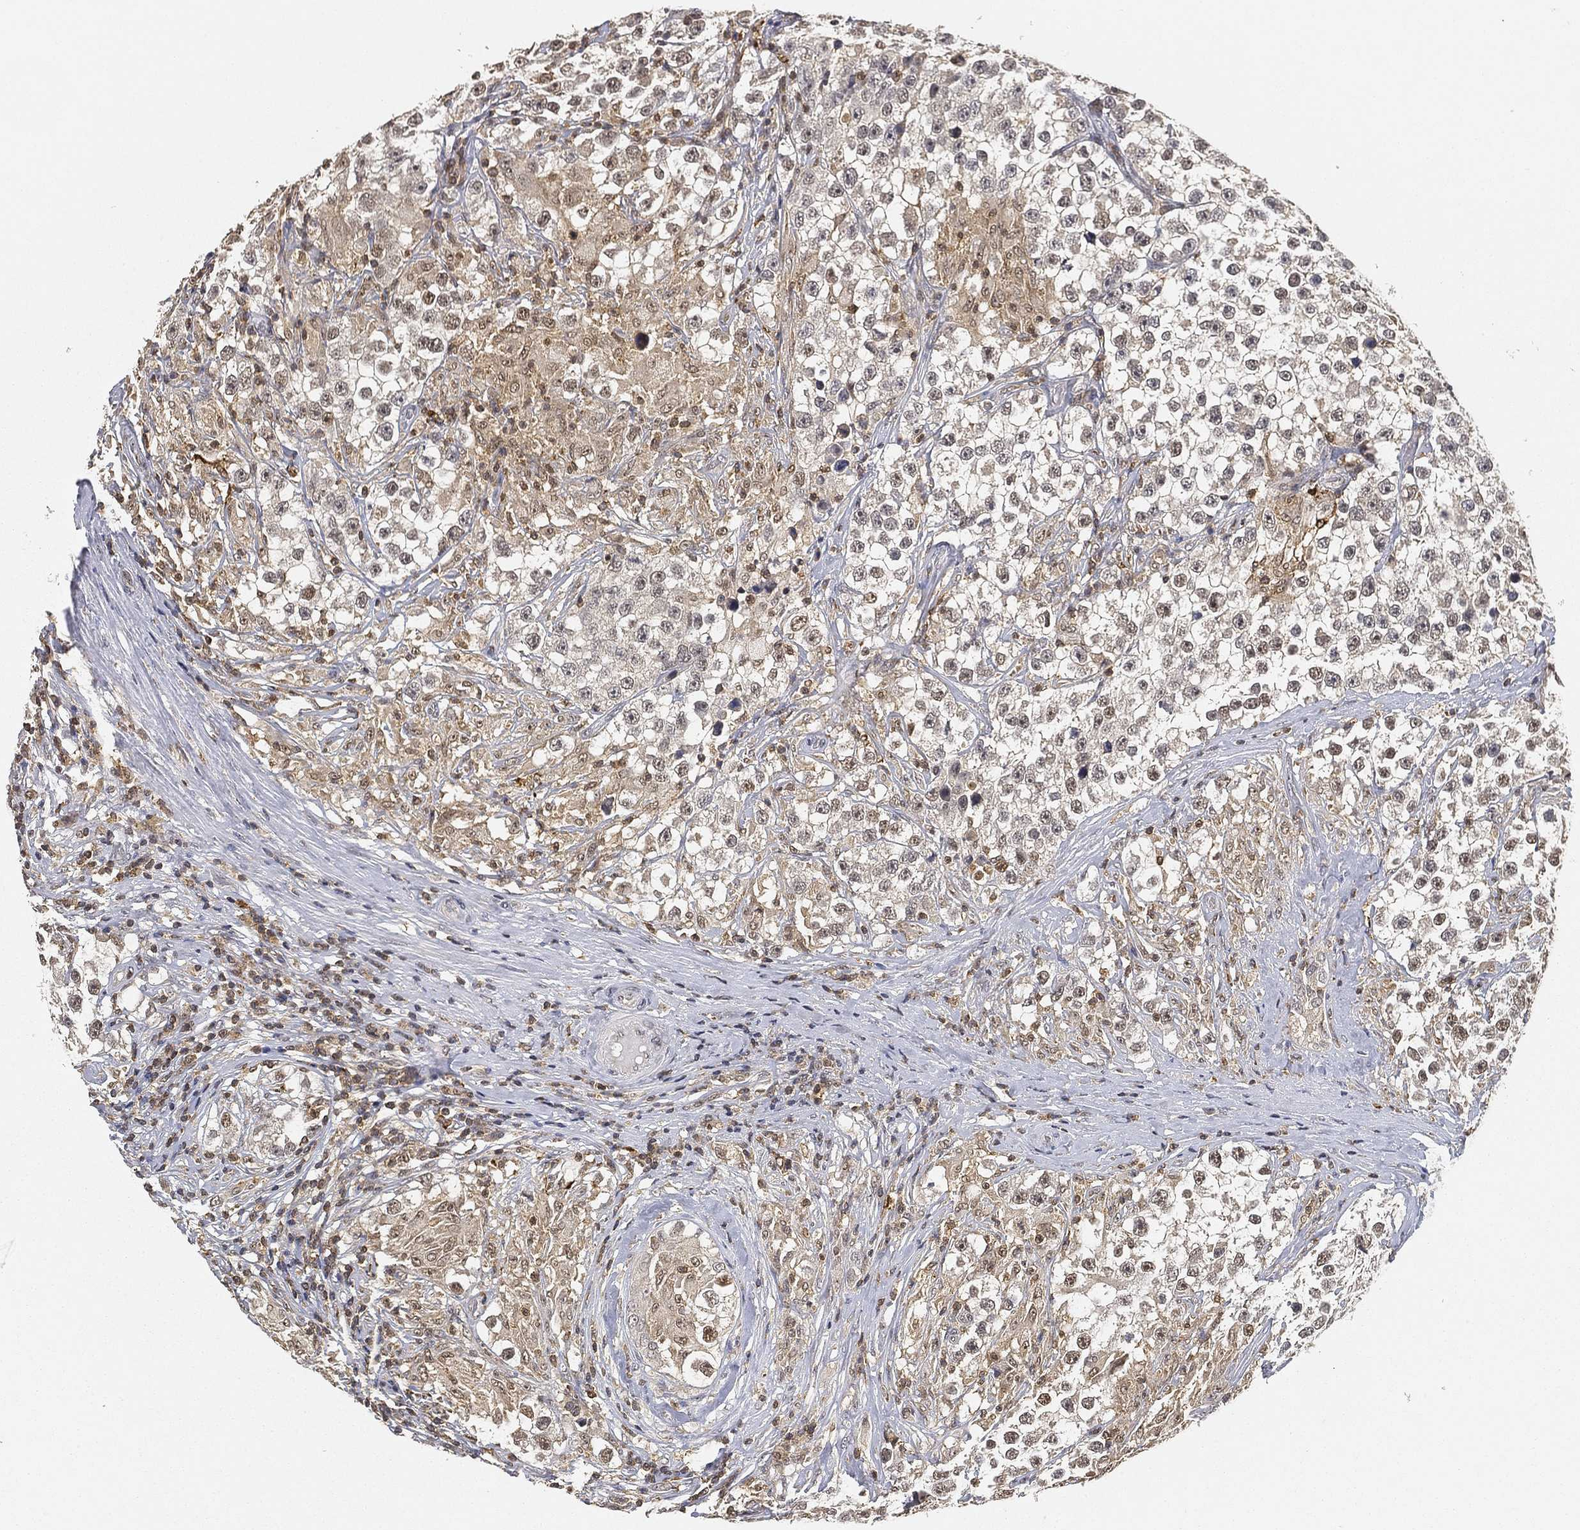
{"staining": {"intensity": "negative", "quantity": "none", "location": "none"}, "tissue": "testis cancer", "cell_type": "Tumor cells", "image_type": "cancer", "snomed": [{"axis": "morphology", "description": "Seminoma, NOS"}, {"axis": "topography", "description": "Testis"}], "caption": "An IHC photomicrograph of testis seminoma is shown. There is no staining in tumor cells of testis seminoma. (Brightfield microscopy of DAB immunohistochemistry at high magnification).", "gene": "WDR26", "patient": {"sex": "male", "age": 46}}